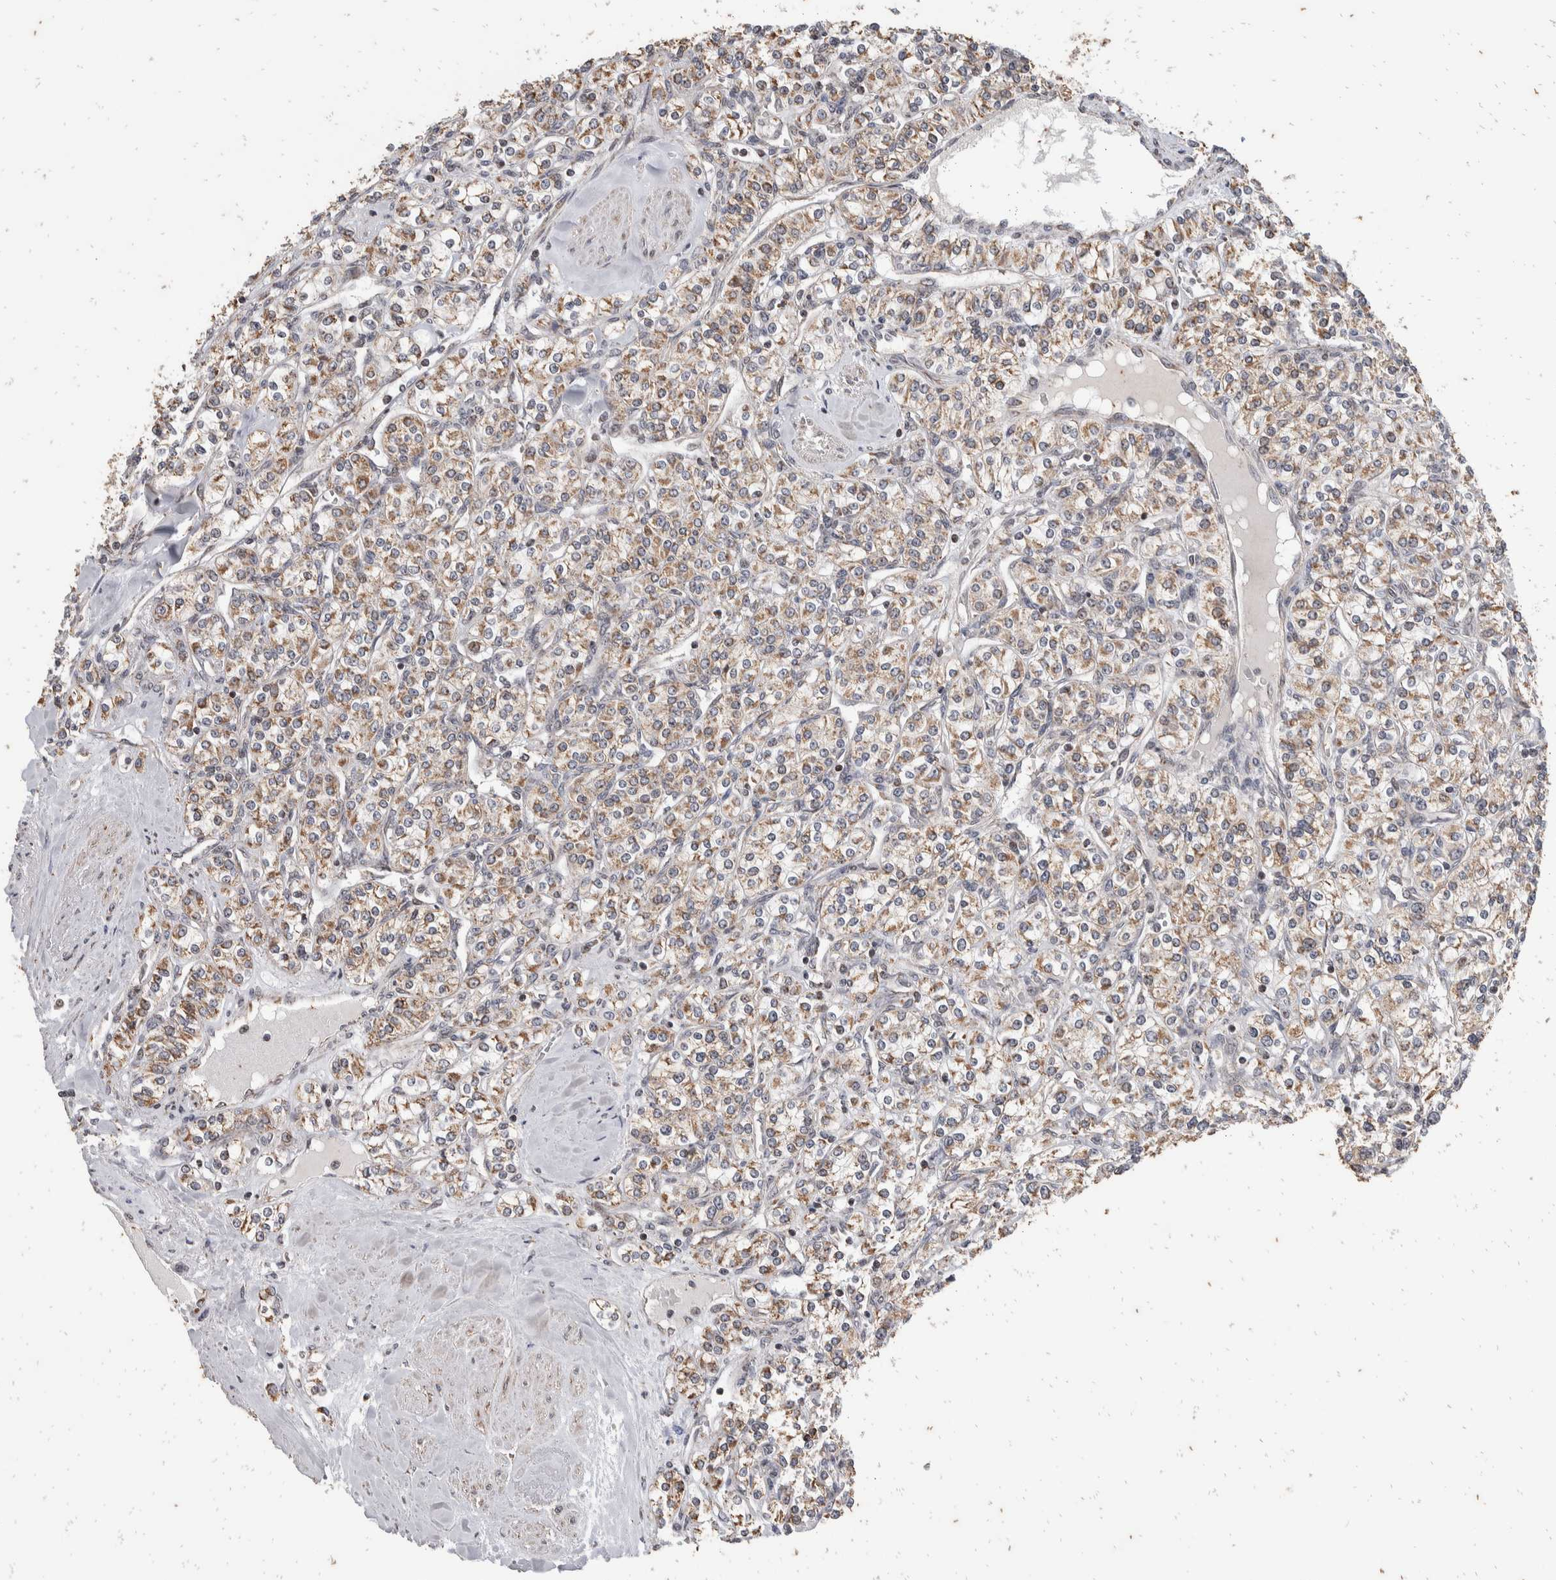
{"staining": {"intensity": "weak", "quantity": ">75%", "location": "cytoplasmic/membranous"}, "tissue": "renal cancer", "cell_type": "Tumor cells", "image_type": "cancer", "snomed": [{"axis": "morphology", "description": "Adenocarcinoma, NOS"}, {"axis": "topography", "description": "Kidney"}], "caption": "IHC micrograph of adenocarcinoma (renal) stained for a protein (brown), which displays low levels of weak cytoplasmic/membranous staining in approximately >75% of tumor cells.", "gene": "ATXN7L1", "patient": {"sex": "male", "age": 77}}